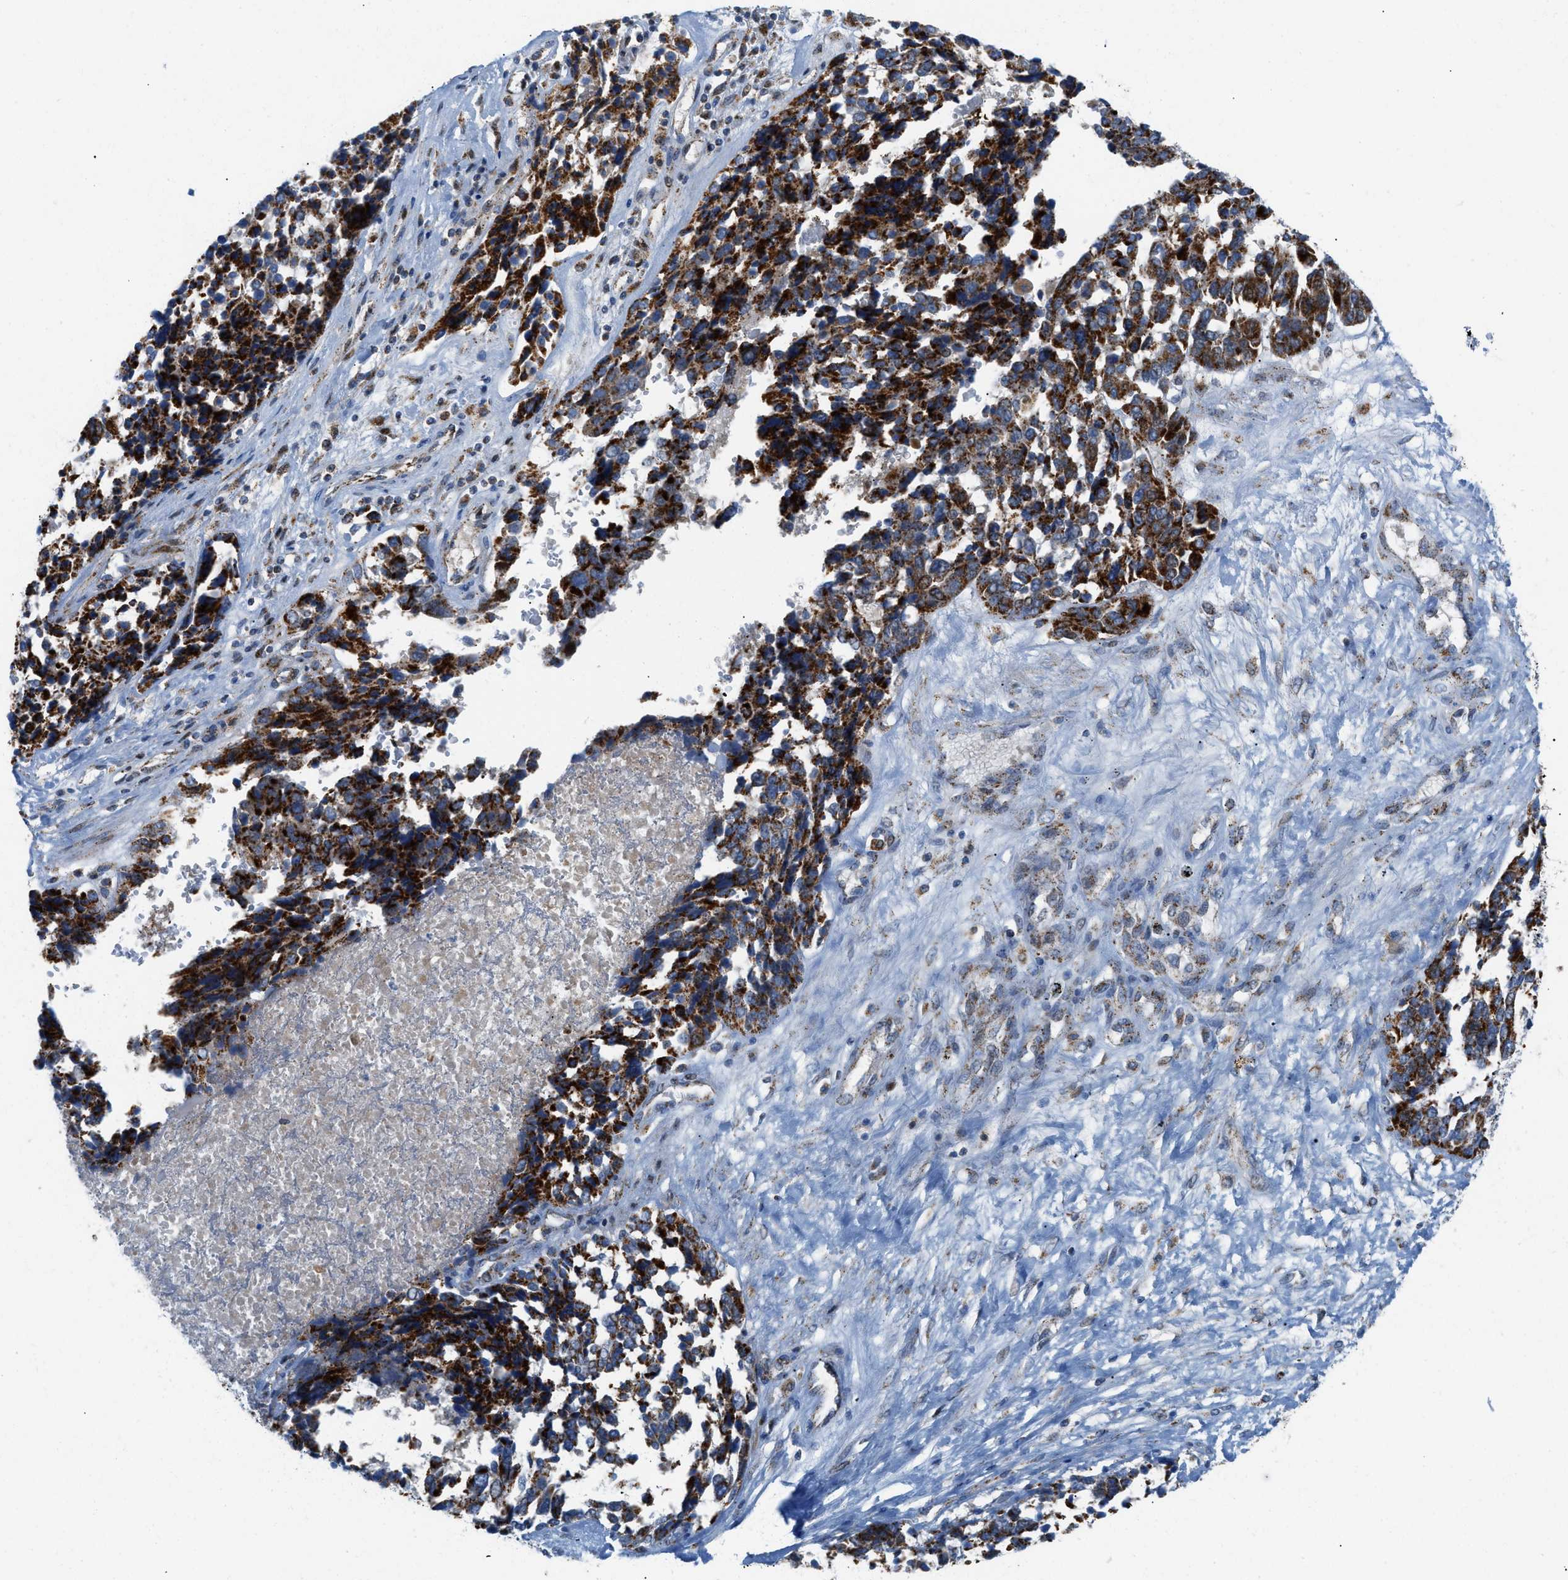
{"staining": {"intensity": "strong", "quantity": ">75%", "location": "cytoplasmic/membranous"}, "tissue": "ovarian cancer", "cell_type": "Tumor cells", "image_type": "cancer", "snomed": [{"axis": "morphology", "description": "Cystadenocarcinoma, serous, NOS"}, {"axis": "topography", "description": "Ovary"}], "caption": "Immunohistochemistry staining of serous cystadenocarcinoma (ovarian), which shows high levels of strong cytoplasmic/membranous staining in about >75% of tumor cells indicating strong cytoplasmic/membranous protein staining. The staining was performed using DAB (brown) for protein detection and nuclei were counterstained in hematoxylin (blue).", "gene": "RBBP9", "patient": {"sex": "female", "age": 44}}